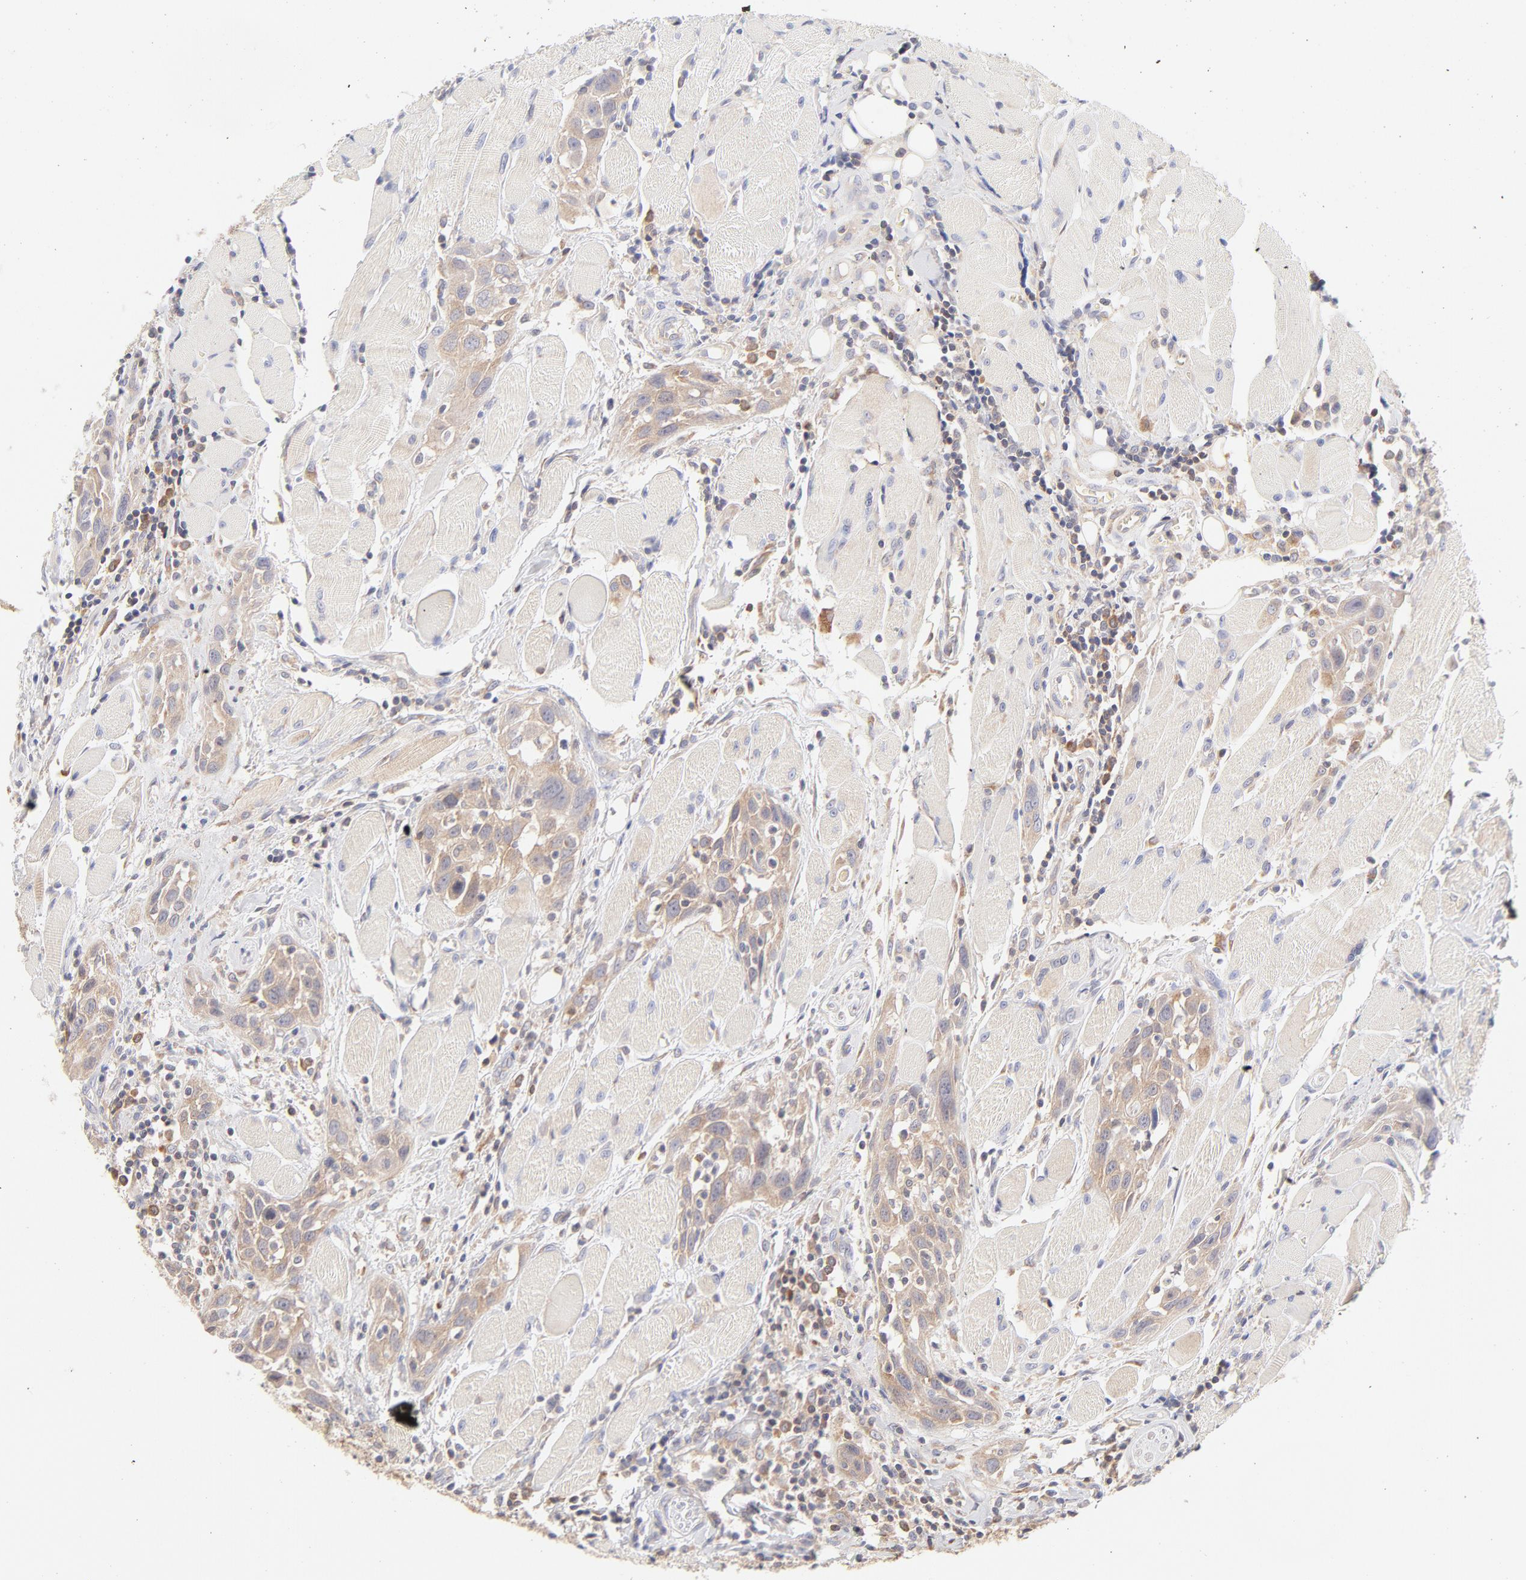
{"staining": {"intensity": "moderate", "quantity": ">75%", "location": "cytoplasmic/membranous"}, "tissue": "head and neck cancer", "cell_type": "Tumor cells", "image_type": "cancer", "snomed": [{"axis": "morphology", "description": "Squamous cell carcinoma, NOS"}, {"axis": "topography", "description": "Oral tissue"}, {"axis": "topography", "description": "Head-Neck"}], "caption": "Immunohistochemical staining of head and neck cancer (squamous cell carcinoma) reveals moderate cytoplasmic/membranous protein positivity in about >75% of tumor cells.", "gene": "RPS6KA1", "patient": {"sex": "female", "age": 50}}